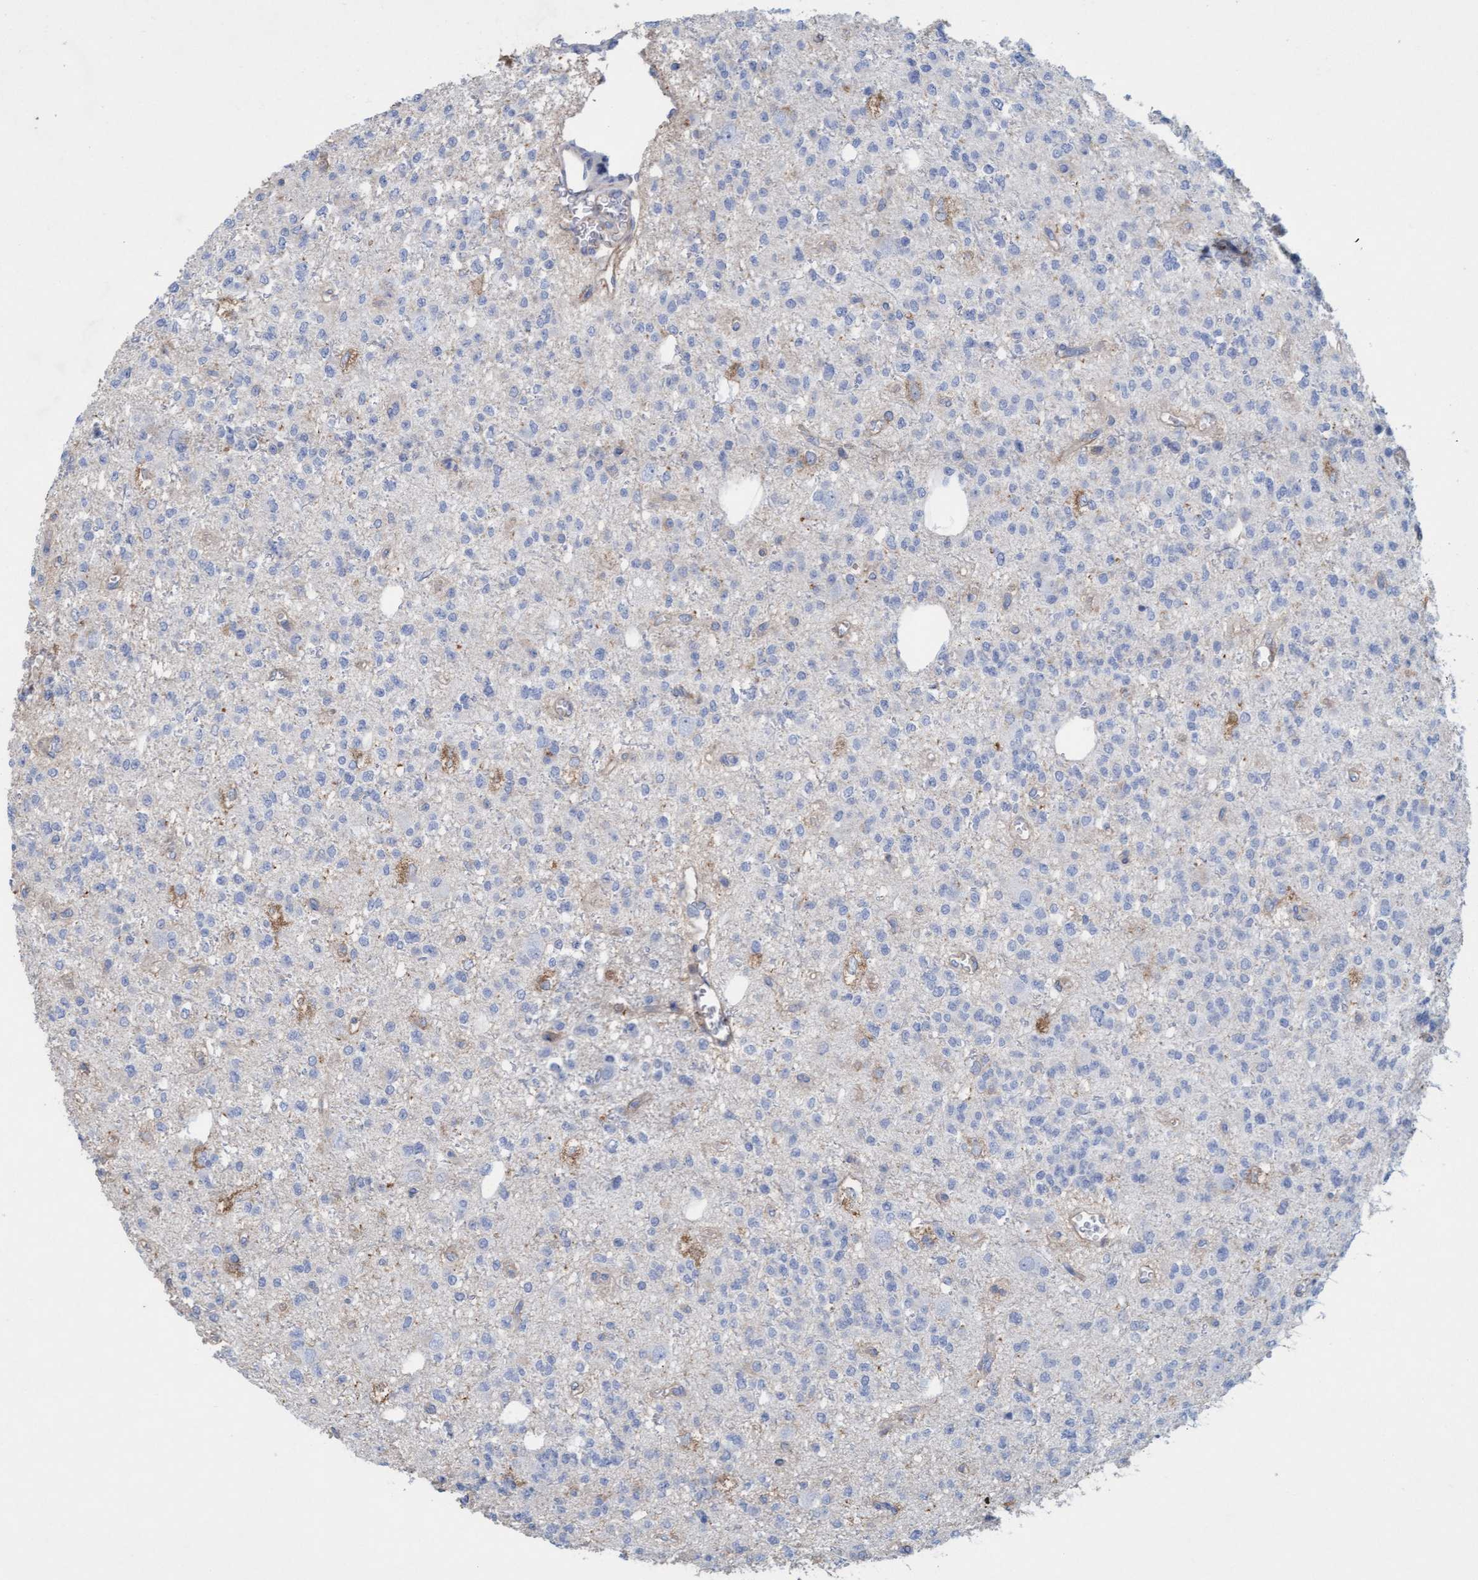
{"staining": {"intensity": "negative", "quantity": "none", "location": "none"}, "tissue": "glioma", "cell_type": "Tumor cells", "image_type": "cancer", "snomed": [{"axis": "morphology", "description": "Glioma, malignant, Low grade"}, {"axis": "topography", "description": "Brain"}], "caption": "High magnification brightfield microscopy of glioma stained with DAB (3,3'-diaminobenzidine) (brown) and counterstained with hematoxylin (blue): tumor cells show no significant expression.", "gene": "SIGIRR", "patient": {"sex": "male", "age": 38}}